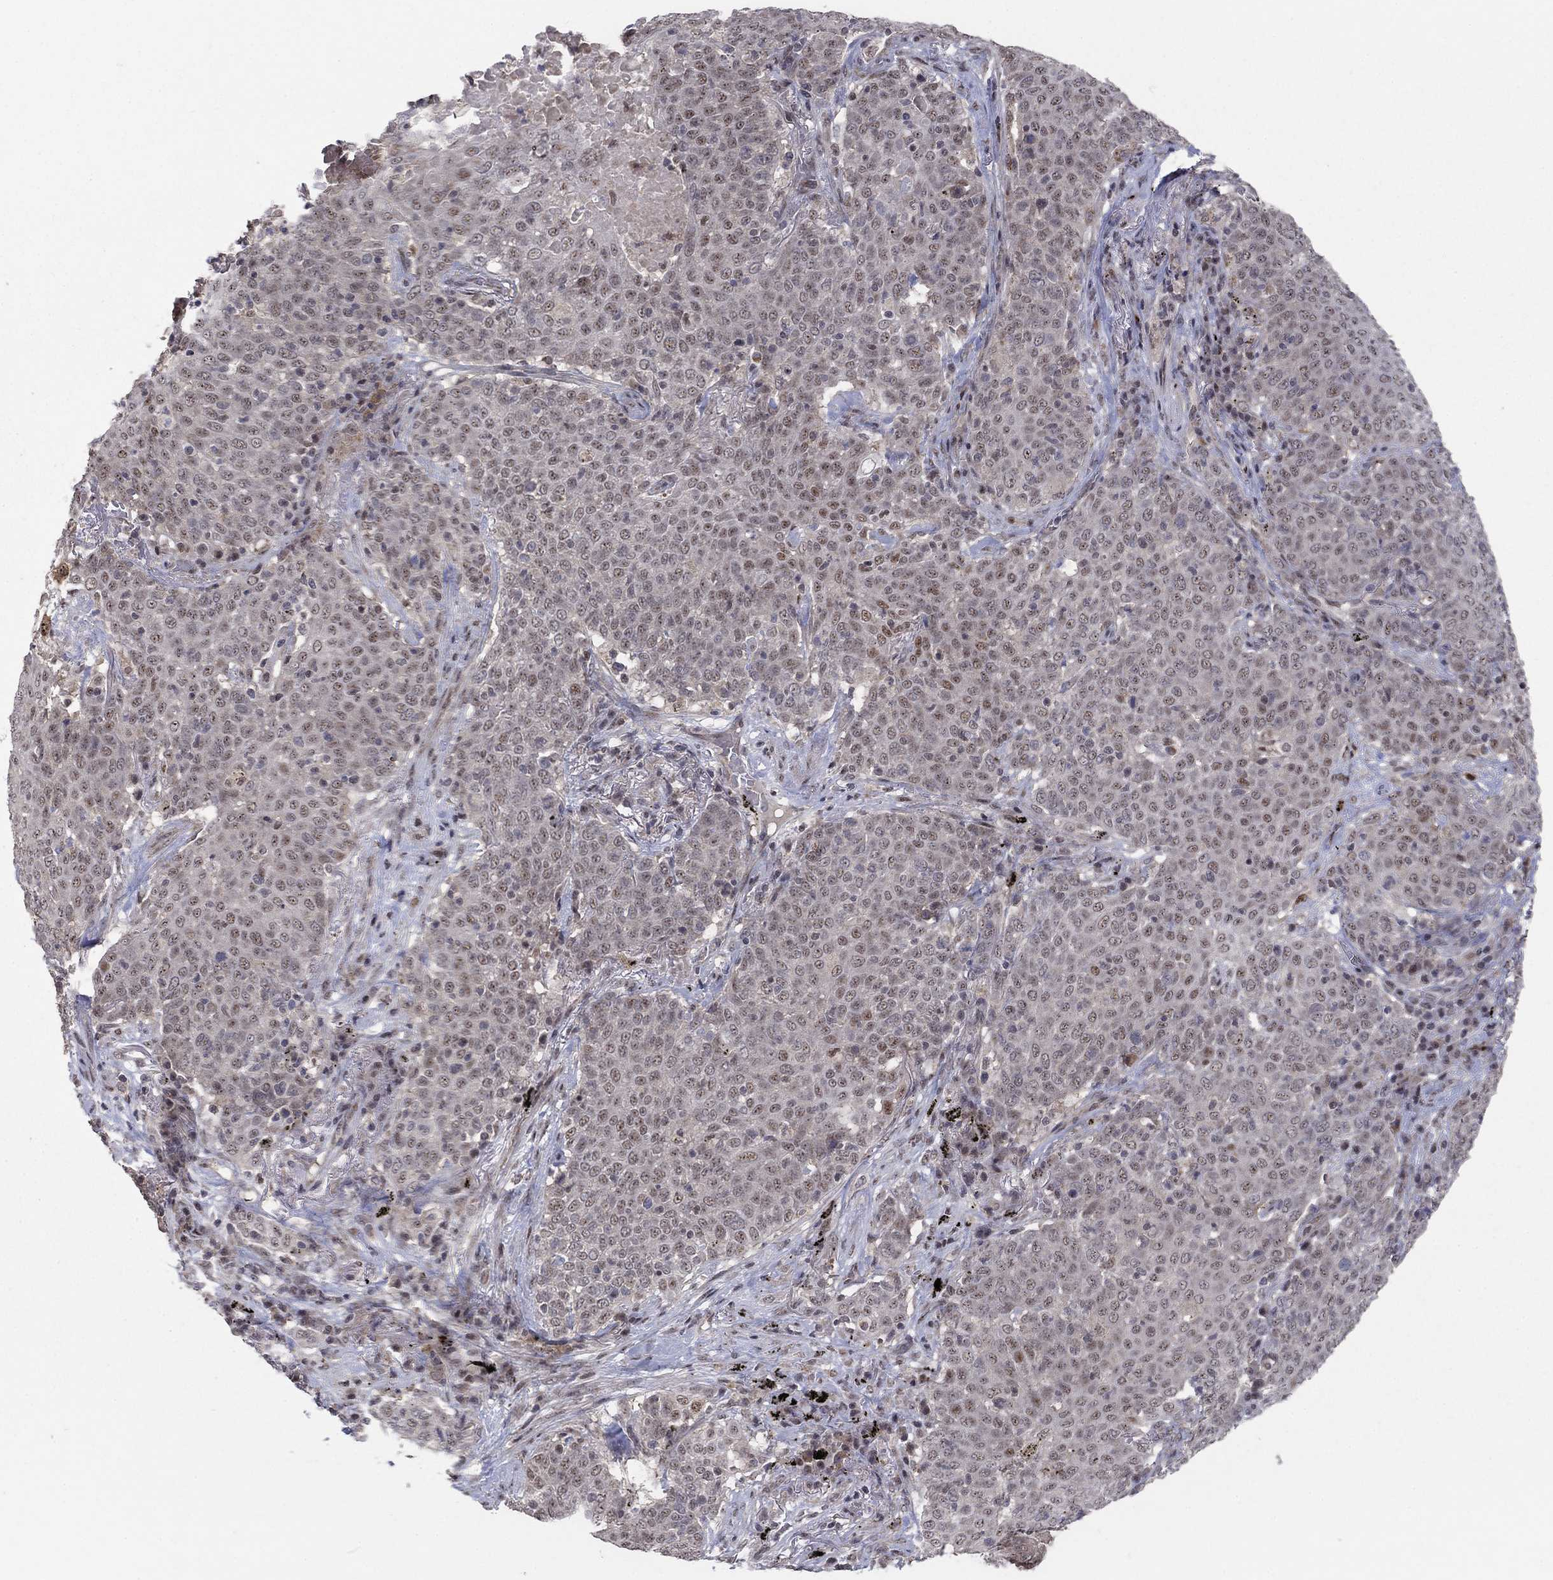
{"staining": {"intensity": "weak", "quantity": "<25%", "location": "cytoplasmic/membranous"}, "tissue": "lung cancer", "cell_type": "Tumor cells", "image_type": "cancer", "snomed": [{"axis": "morphology", "description": "Squamous cell carcinoma, NOS"}, {"axis": "topography", "description": "Lung"}], "caption": "Lung cancer was stained to show a protein in brown. There is no significant positivity in tumor cells.", "gene": "ZNF395", "patient": {"sex": "male", "age": 82}}